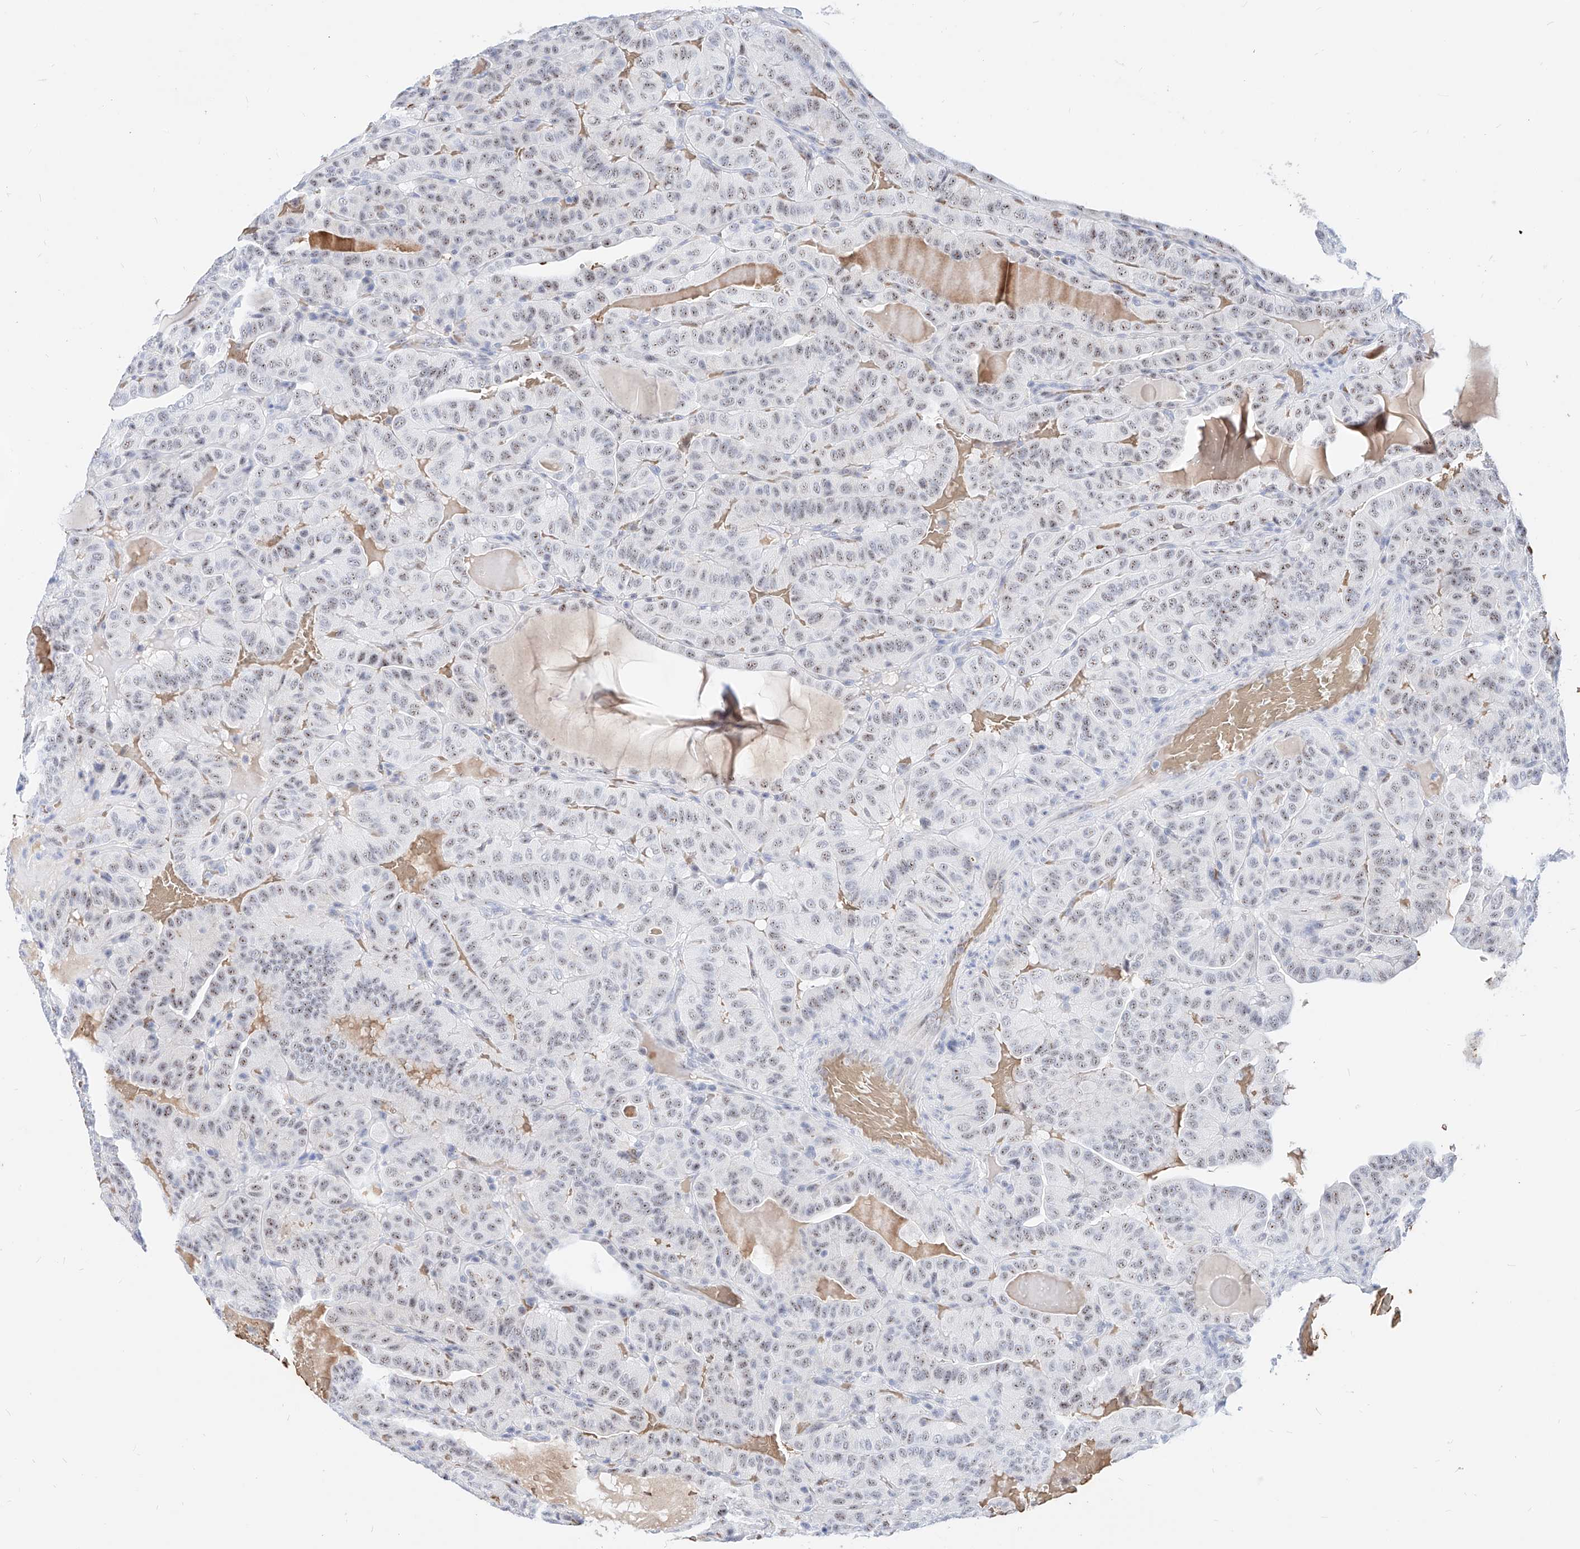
{"staining": {"intensity": "weak", "quantity": ">75%", "location": "nuclear"}, "tissue": "thyroid cancer", "cell_type": "Tumor cells", "image_type": "cancer", "snomed": [{"axis": "morphology", "description": "Papillary adenocarcinoma, NOS"}, {"axis": "topography", "description": "Thyroid gland"}], "caption": "About >75% of tumor cells in human thyroid cancer demonstrate weak nuclear protein positivity as visualized by brown immunohistochemical staining.", "gene": "ZFP42", "patient": {"sex": "male", "age": 77}}